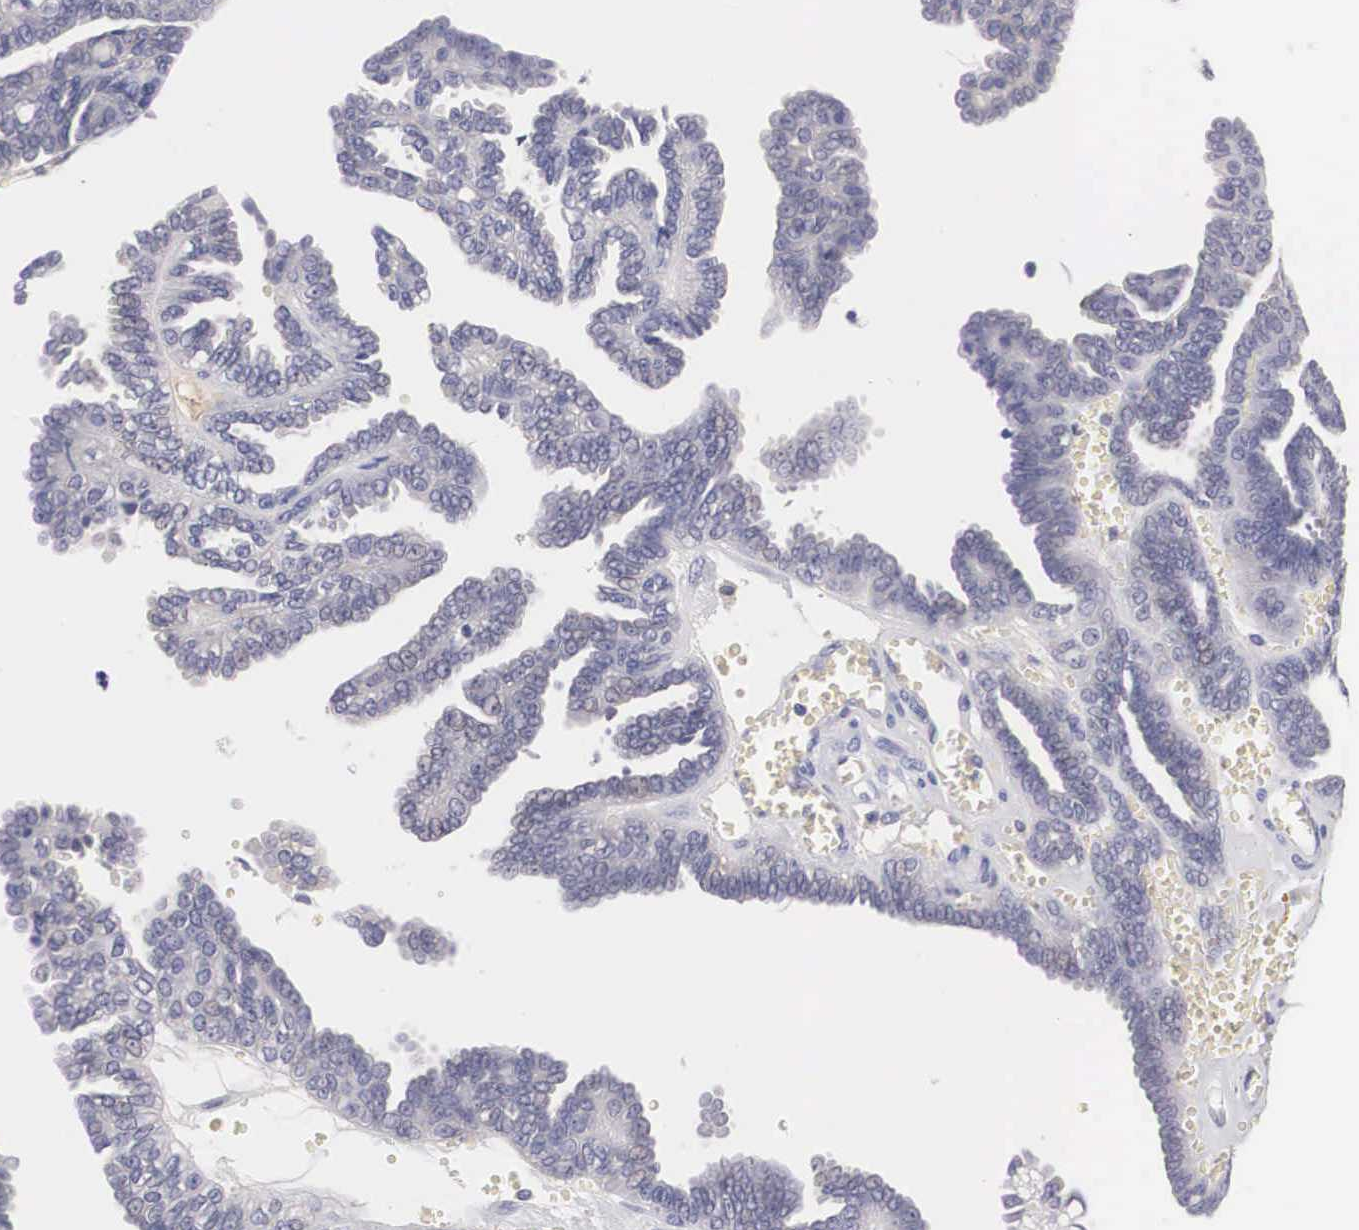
{"staining": {"intensity": "weak", "quantity": "<25%", "location": "cytoplasmic/membranous"}, "tissue": "ovarian cancer", "cell_type": "Tumor cells", "image_type": "cancer", "snomed": [{"axis": "morphology", "description": "Cystadenocarcinoma, serous, NOS"}, {"axis": "topography", "description": "Ovary"}], "caption": "The IHC photomicrograph has no significant positivity in tumor cells of ovarian serous cystadenocarcinoma tissue.", "gene": "ABHD4", "patient": {"sex": "female", "age": 71}}